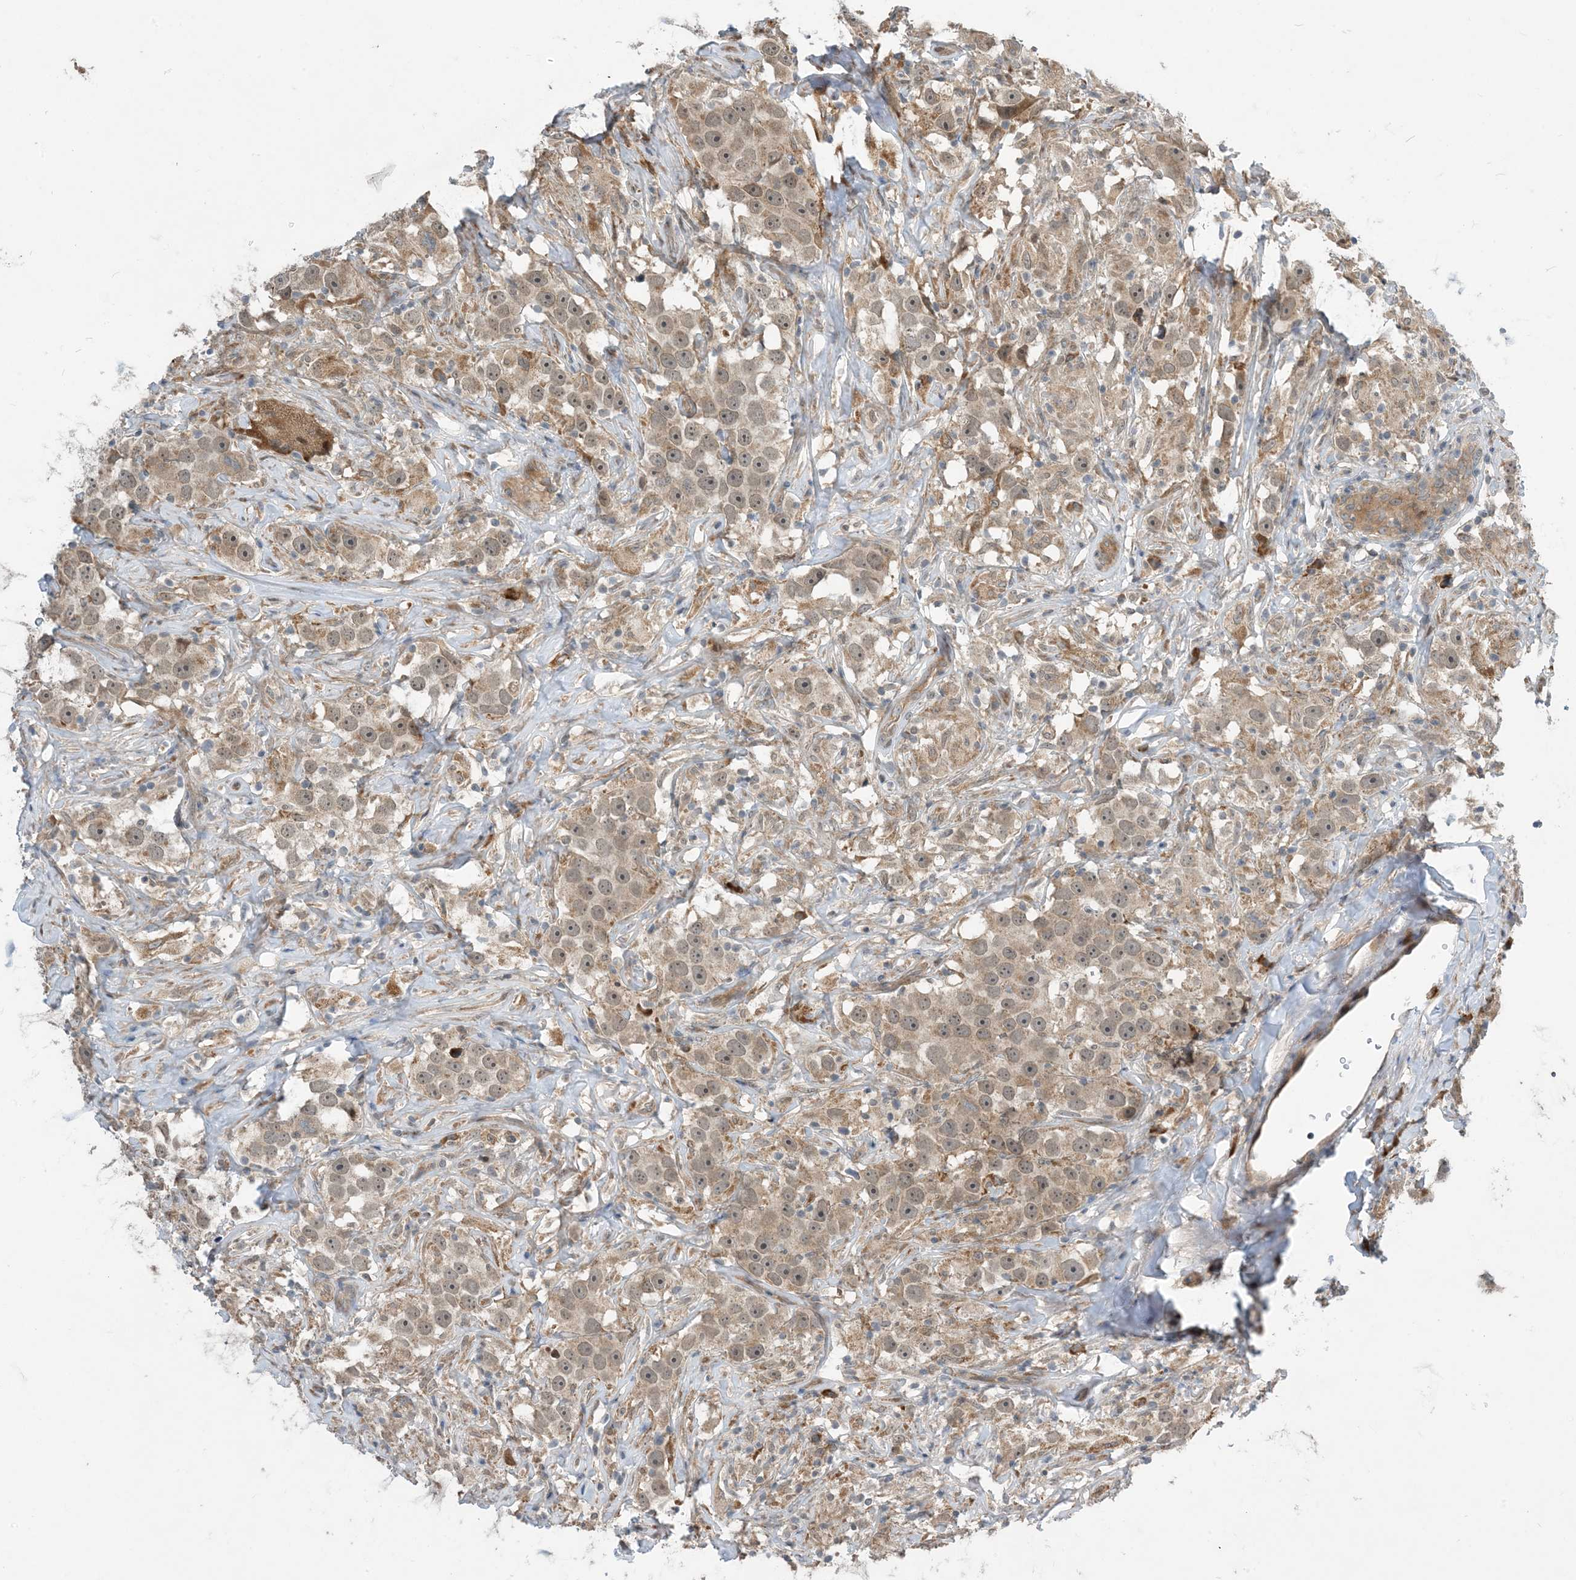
{"staining": {"intensity": "weak", "quantity": ">75%", "location": "cytoplasmic/membranous,nuclear"}, "tissue": "testis cancer", "cell_type": "Tumor cells", "image_type": "cancer", "snomed": [{"axis": "morphology", "description": "Seminoma, NOS"}, {"axis": "topography", "description": "Testis"}], "caption": "An IHC histopathology image of neoplastic tissue is shown. Protein staining in brown shows weak cytoplasmic/membranous and nuclear positivity in testis cancer (seminoma) within tumor cells.", "gene": "PHOSPHO2", "patient": {"sex": "male", "age": 49}}